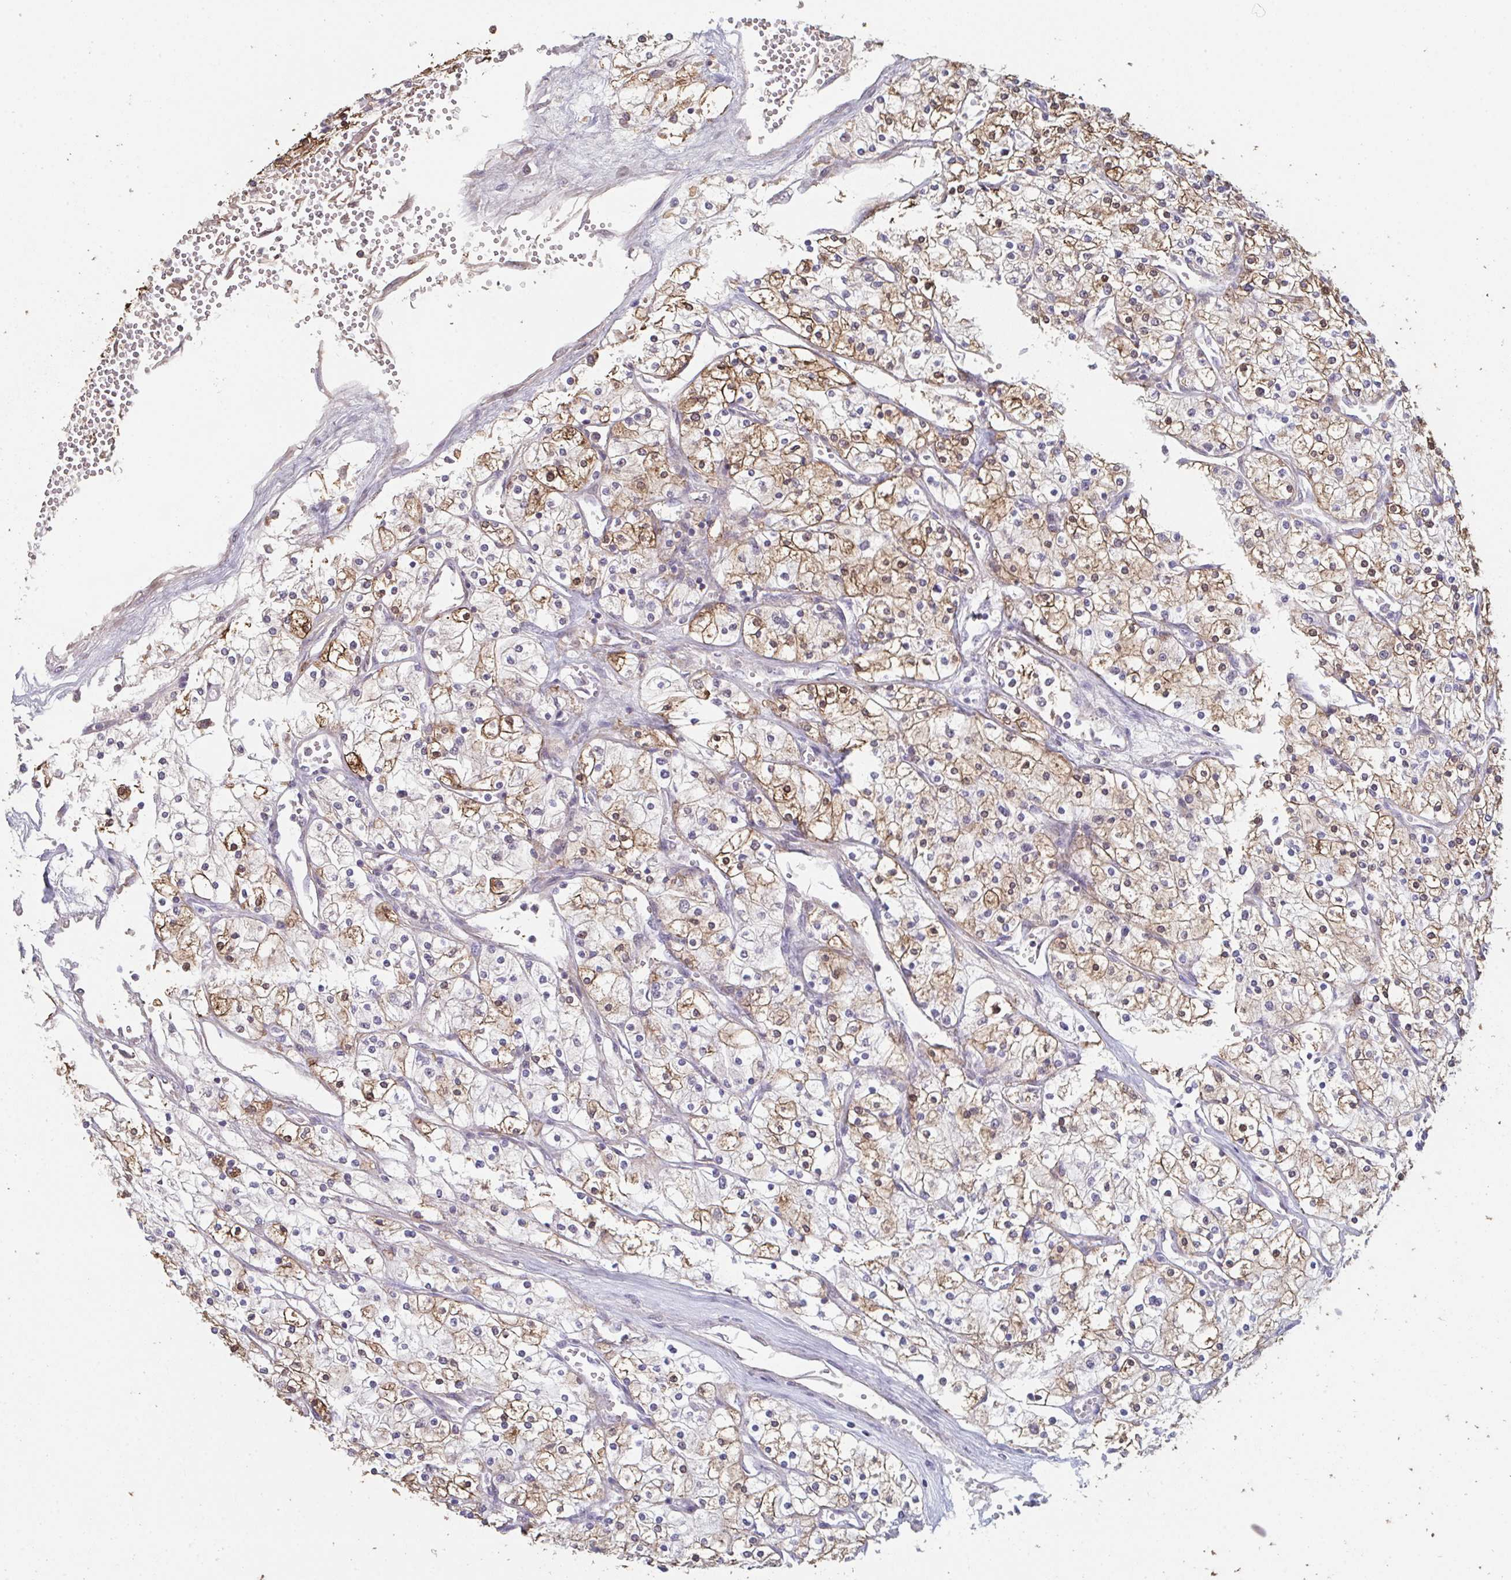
{"staining": {"intensity": "moderate", "quantity": ">75%", "location": "cytoplasmic/membranous"}, "tissue": "renal cancer", "cell_type": "Tumor cells", "image_type": "cancer", "snomed": [{"axis": "morphology", "description": "Adenocarcinoma, NOS"}, {"axis": "topography", "description": "Kidney"}], "caption": "Protein staining demonstrates moderate cytoplasmic/membranous expression in approximately >75% of tumor cells in renal cancer (adenocarcinoma).", "gene": "ACD", "patient": {"sex": "male", "age": 80}}